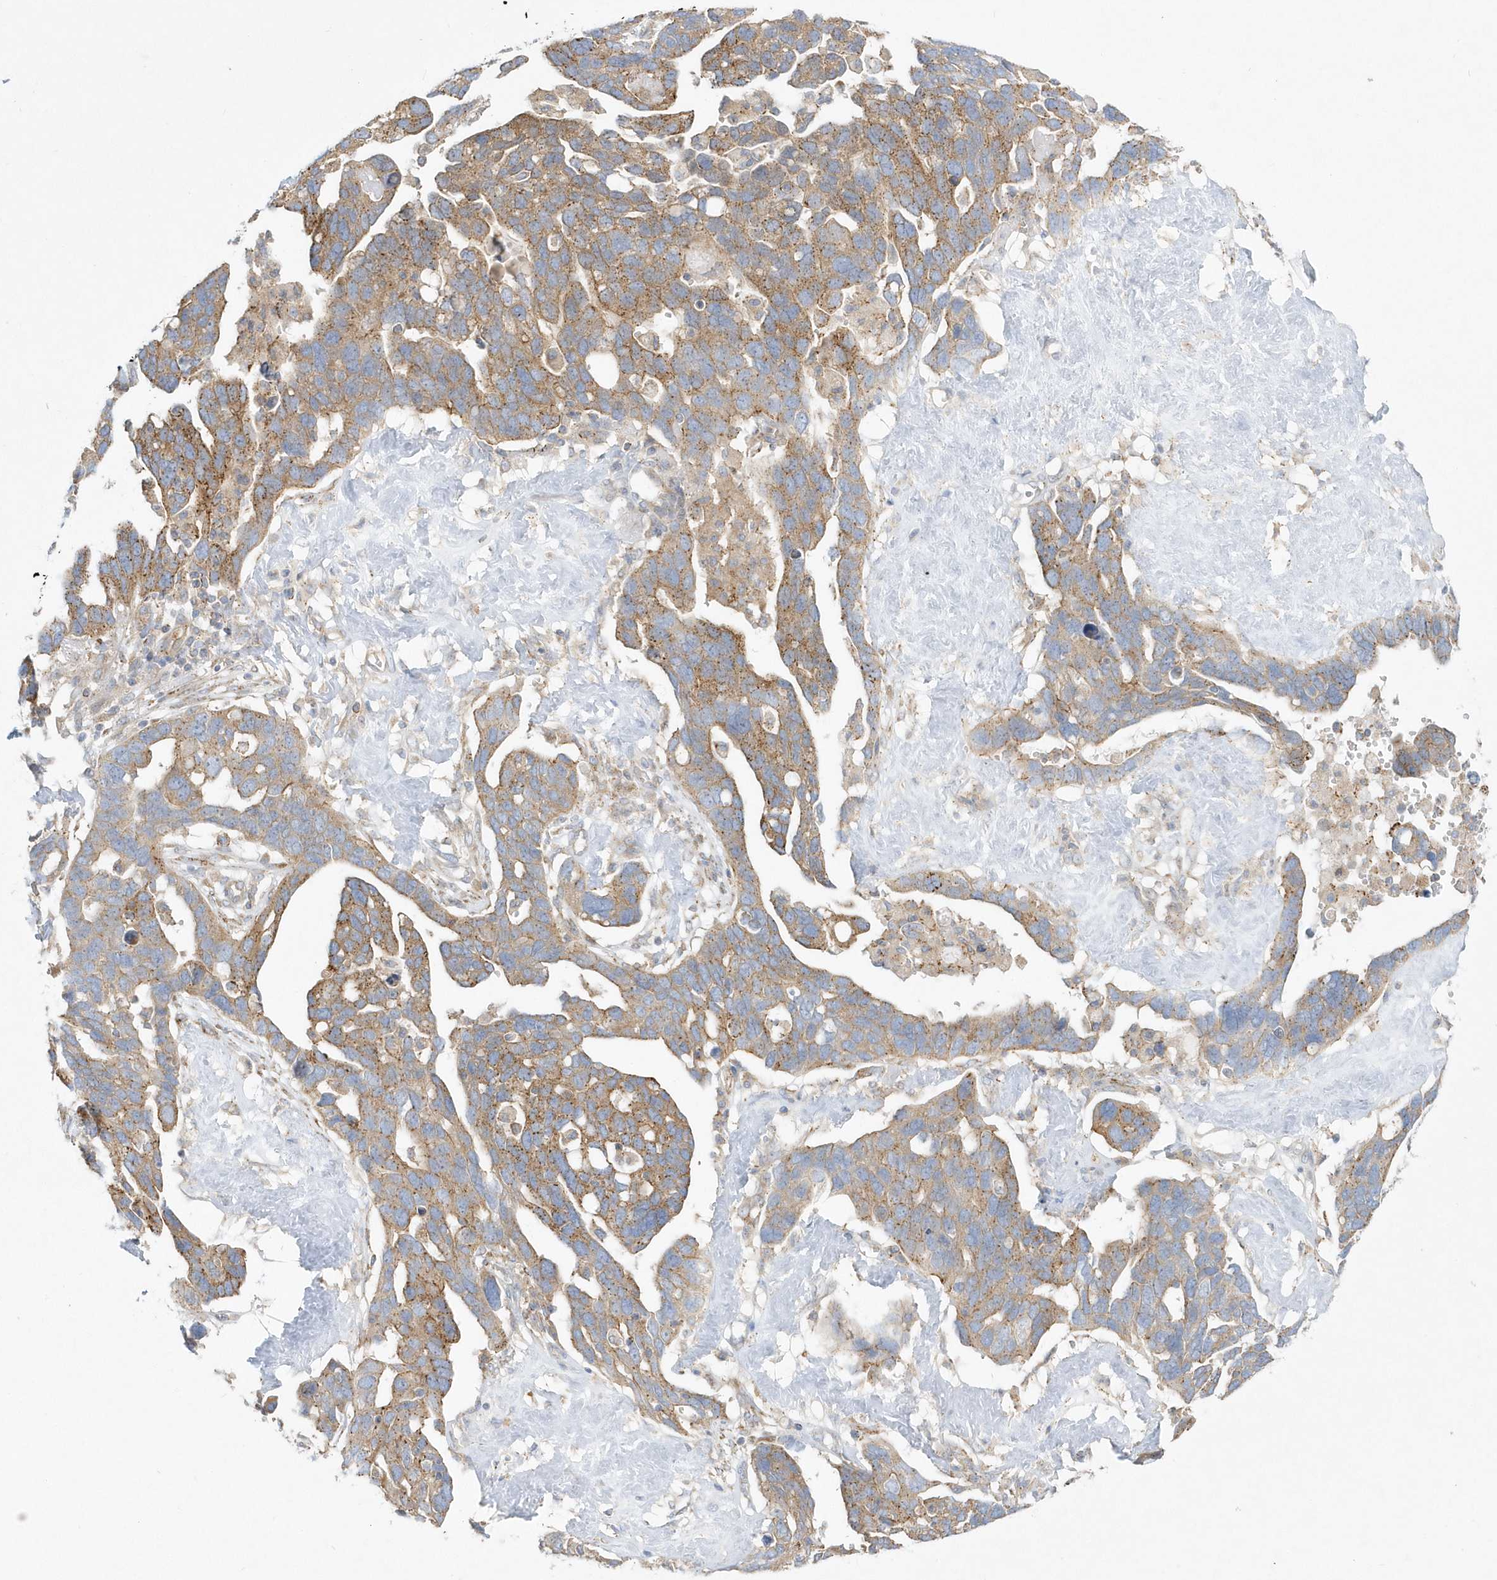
{"staining": {"intensity": "moderate", "quantity": ">75%", "location": "cytoplasmic/membranous"}, "tissue": "ovarian cancer", "cell_type": "Tumor cells", "image_type": "cancer", "snomed": [{"axis": "morphology", "description": "Cystadenocarcinoma, serous, NOS"}, {"axis": "topography", "description": "Ovary"}], "caption": "Immunohistochemistry photomicrograph of neoplastic tissue: ovarian cancer stained using immunohistochemistry demonstrates medium levels of moderate protein expression localized specifically in the cytoplasmic/membranous of tumor cells, appearing as a cytoplasmic/membranous brown color.", "gene": "DNAJC18", "patient": {"sex": "female", "age": 54}}